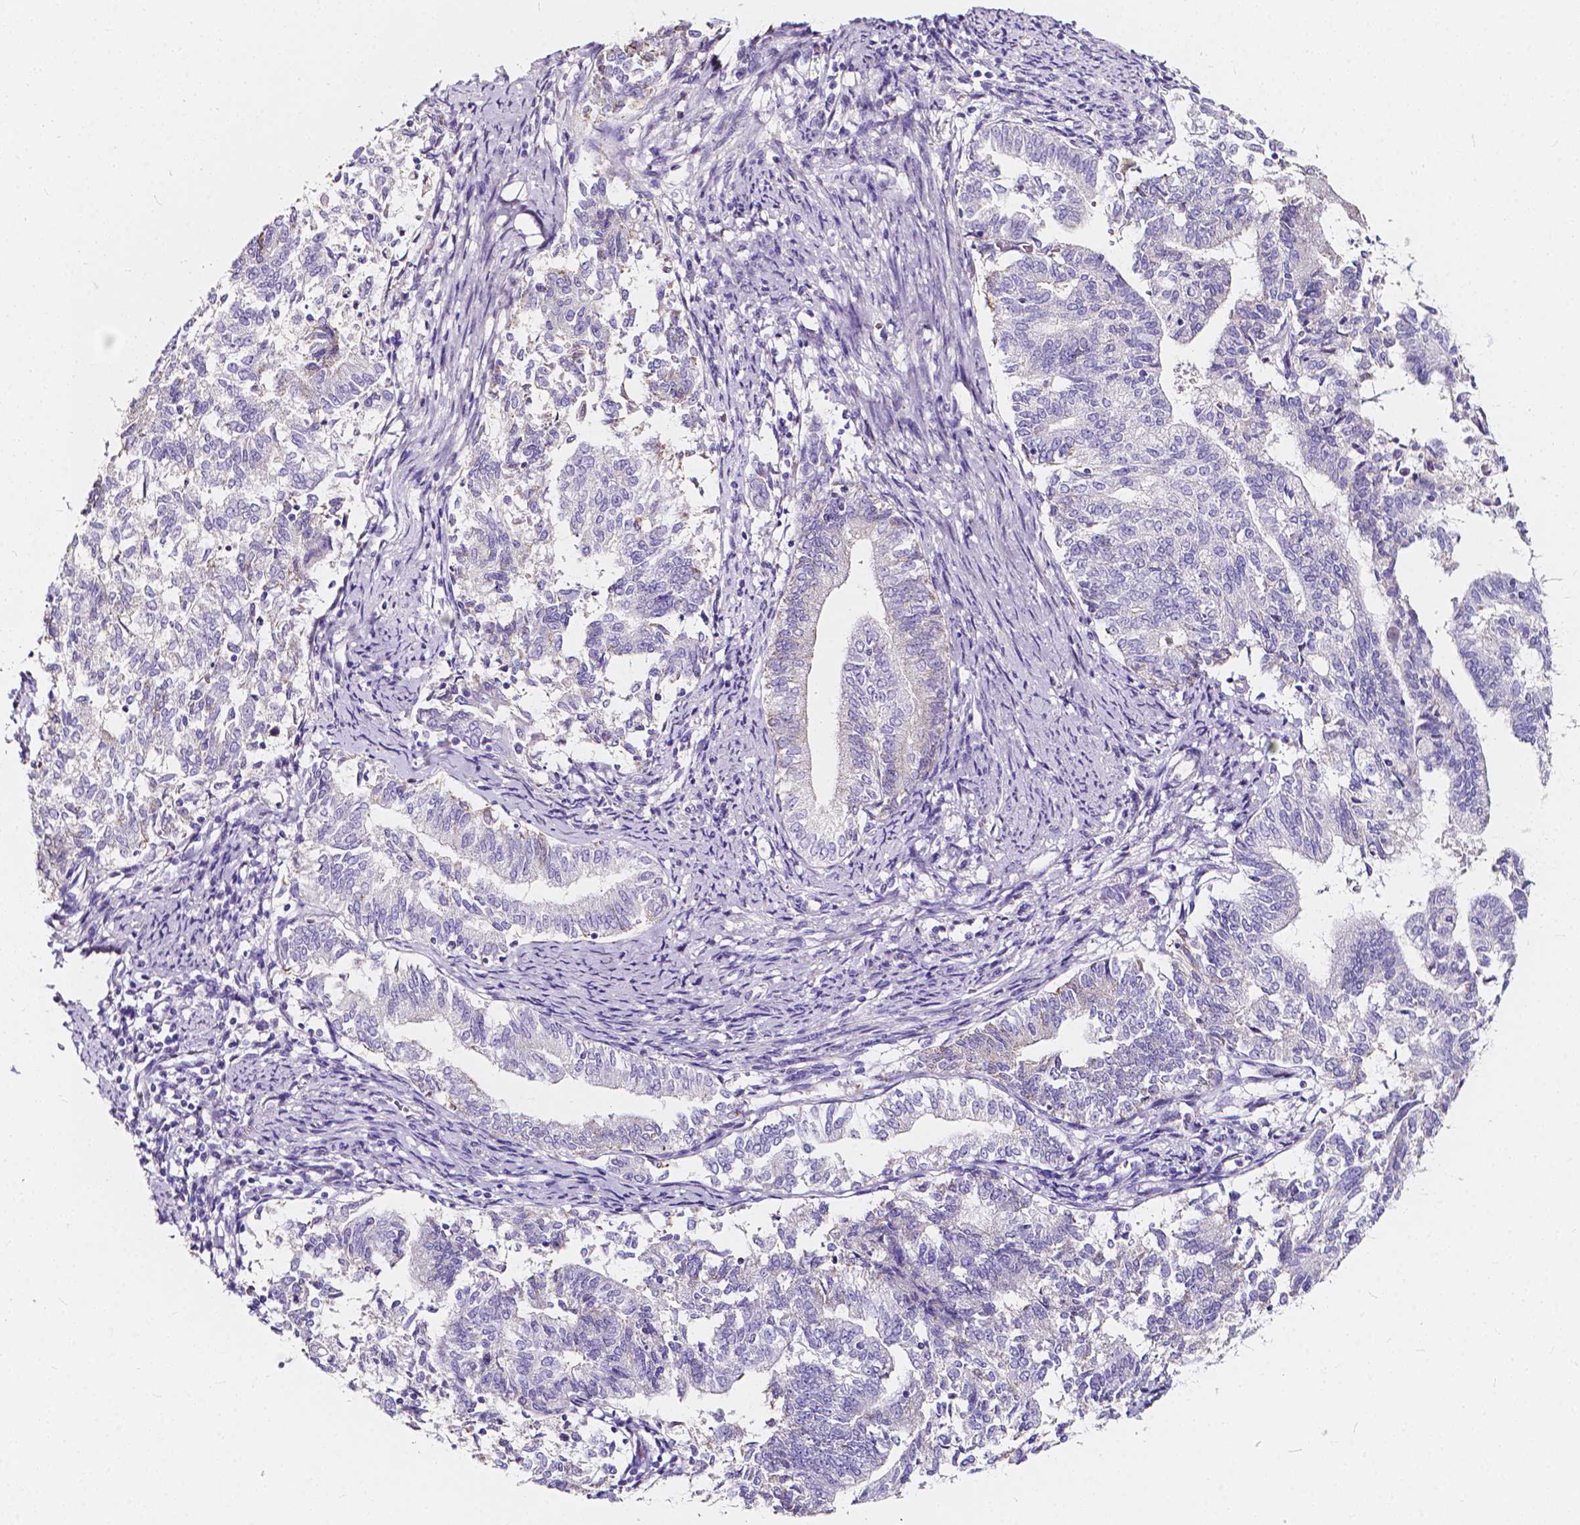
{"staining": {"intensity": "negative", "quantity": "none", "location": "none"}, "tissue": "endometrial cancer", "cell_type": "Tumor cells", "image_type": "cancer", "snomed": [{"axis": "morphology", "description": "Adenocarcinoma, NOS"}, {"axis": "topography", "description": "Endometrium"}], "caption": "Human endometrial adenocarcinoma stained for a protein using immunohistochemistry shows no expression in tumor cells.", "gene": "CLSTN2", "patient": {"sex": "female", "age": 65}}